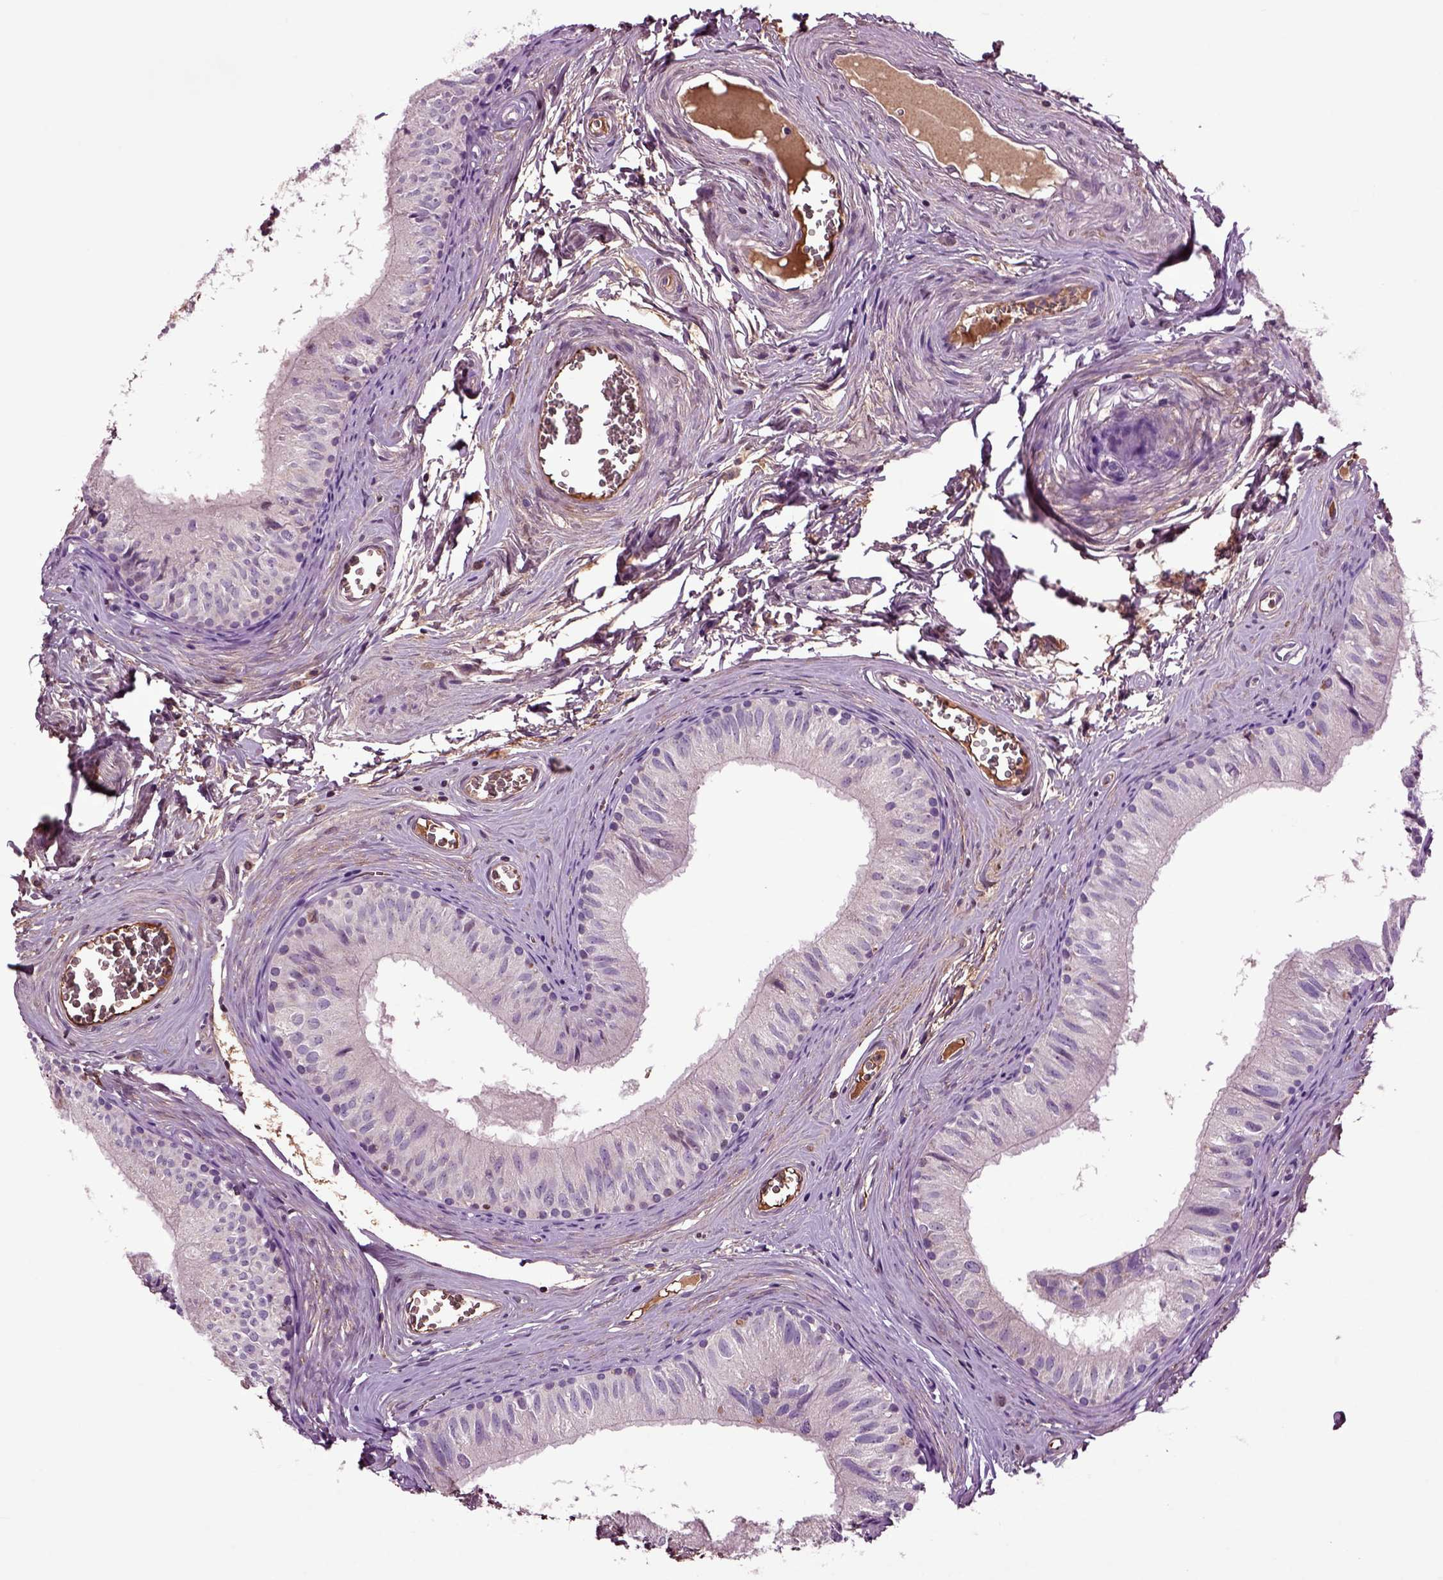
{"staining": {"intensity": "negative", "quantity": "none", "location": "none"}, "tissue": "epididymis", "cell_type": "Glandular cells", "image_type": "normal", "snomed": [{"axis": "morphology", "description": "Normal tissue, NOS"}, {"axis": "topography", "description": "Epididymis"}], "caption": "Immunohistochemistry histopathology image of normal epididymis: human epididymis stained with DAB displays no significant protein staining in glandular cells. (DAB immunohistochemistry visualized using brightfield microscopy, high magnification).", "gene": "SPON1", "patient": {"sex": "male", "age": 52}}